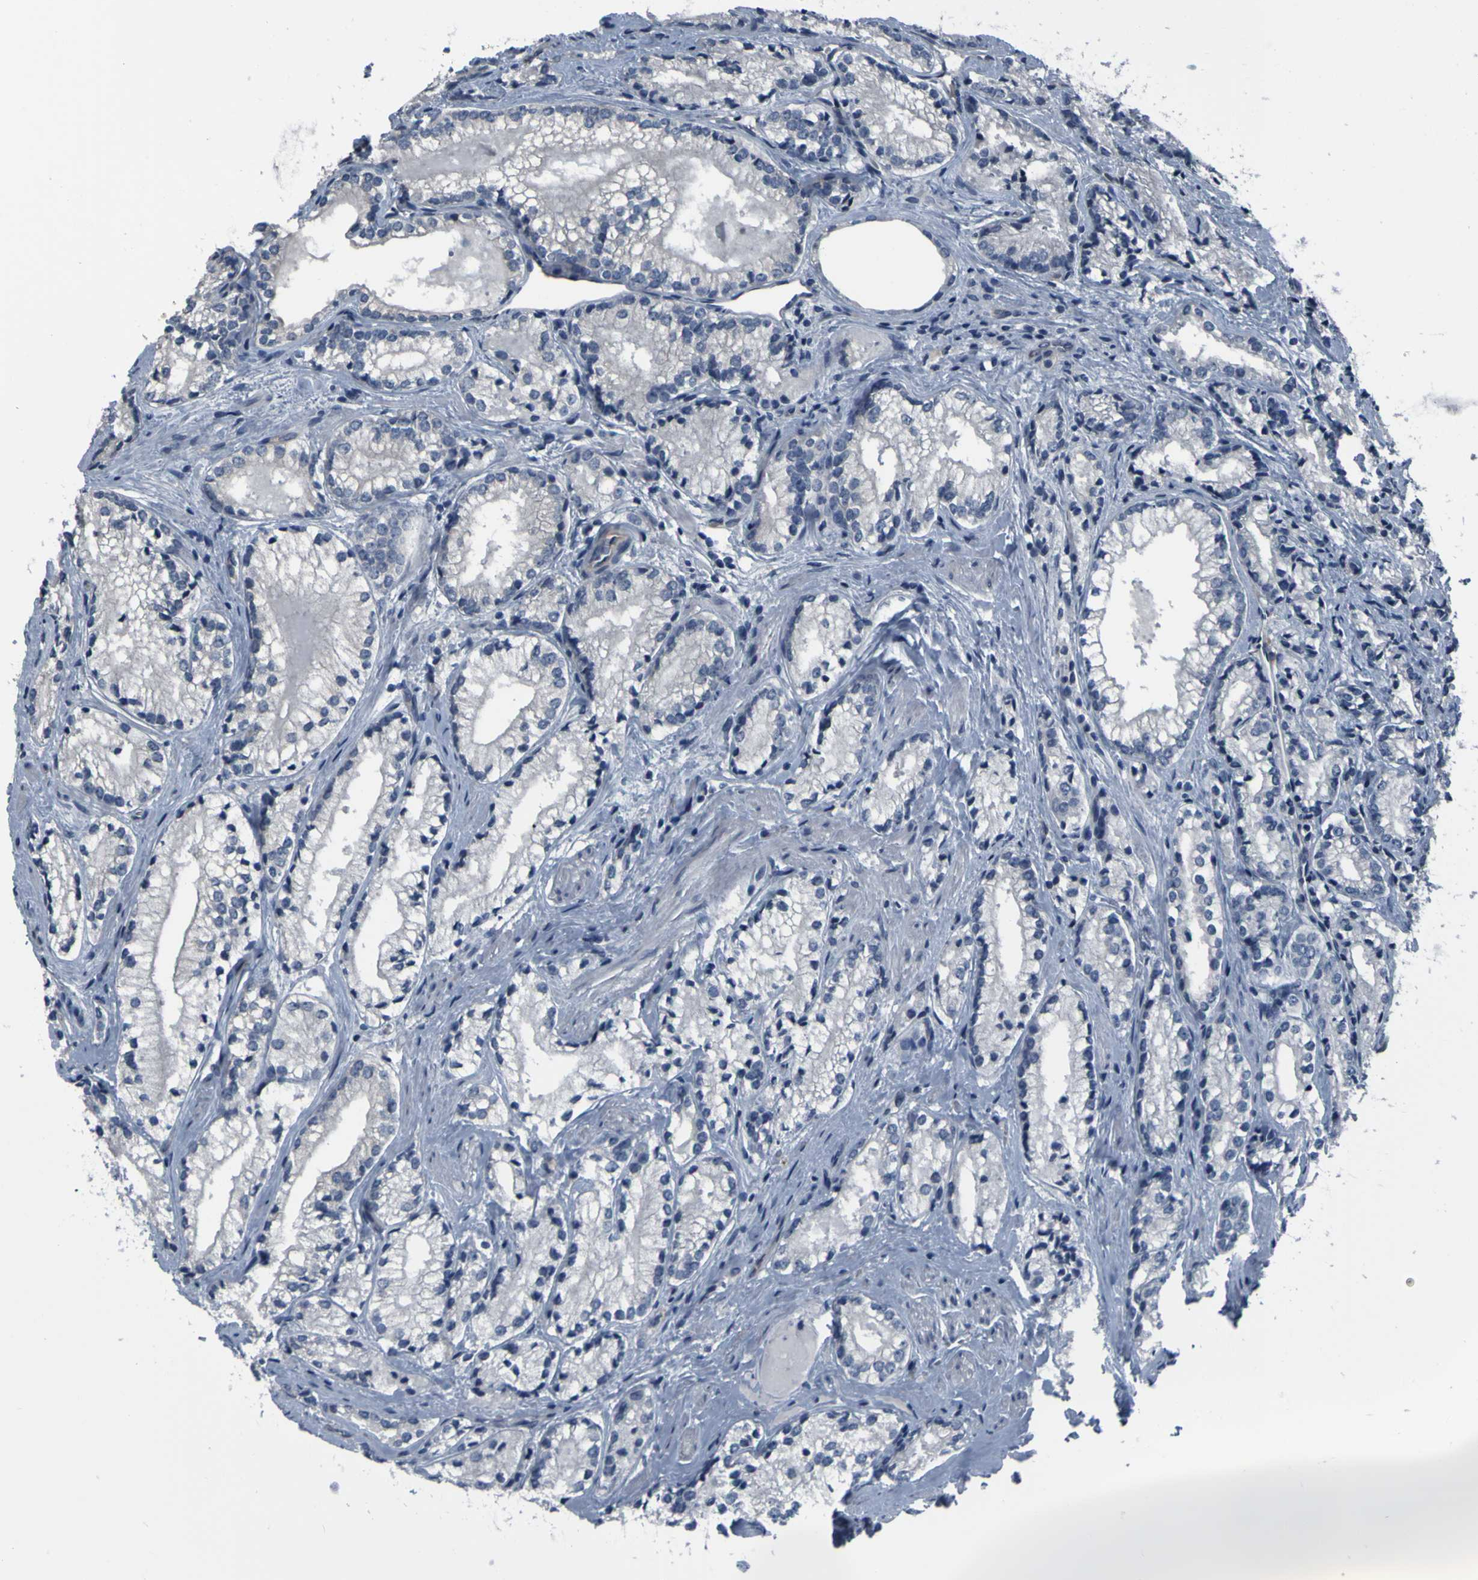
{"staining": {"intensity": "negative", "quantity": "none", "location": "none"}, "tissue": "prostate cancer", "cell_type": "Tumor cells", "image_type": "cancer", "snomed": [{"axis": "morphology", "description": "Adenocarcinoma, Low grade"}, {"axis": "topography", "description": "Prostate"}], "caption": "DAB immunohistochemical staining of human prostate adenocarcinoma (low-grade) reveals no significant expression in tumor cells.", "gene": "GRAMD1A", "patient": {"sex": "male", "age": 60}}